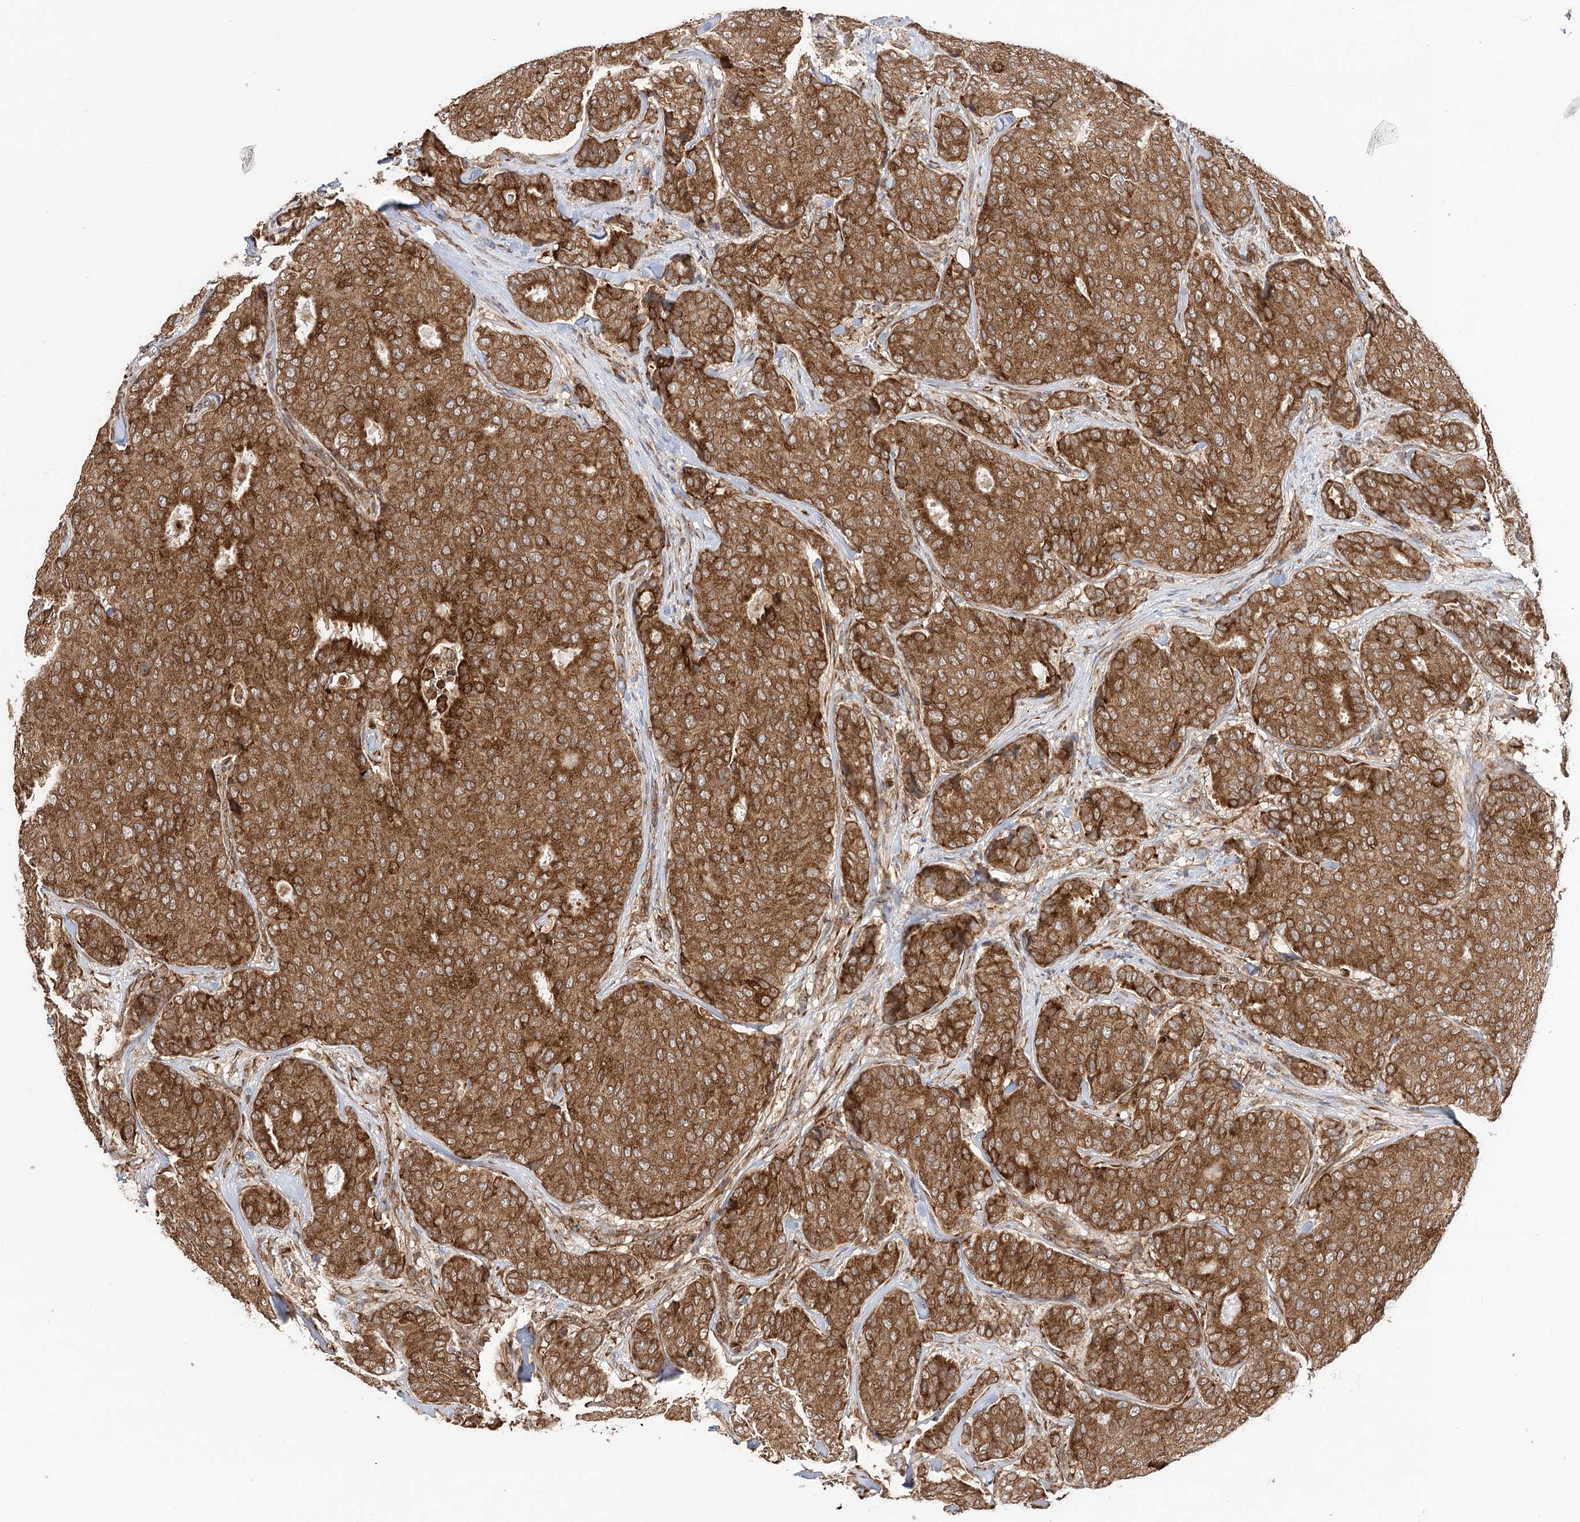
{"staining": {"intensity": "strong", "quantity": ">75%", "location": "cytoplasmic/membranous"}, "tissue": "breast cancer", "cell_type": "Tumor cells", "image_type": "cancer", "snomed": [{"axis": "morphology", "description": "Duct carcinoma"}, {"axis": "topography", "description": "Breast"}], "caption": "This is an image of immunohistochemistry staining of breast infiltrating ductal carcinoma, which shows strong staining in the cytoplasmic/membranous of tumor cells.", "gene": "DNAJB14", "patient": {"sex": "female", "age": 75}}